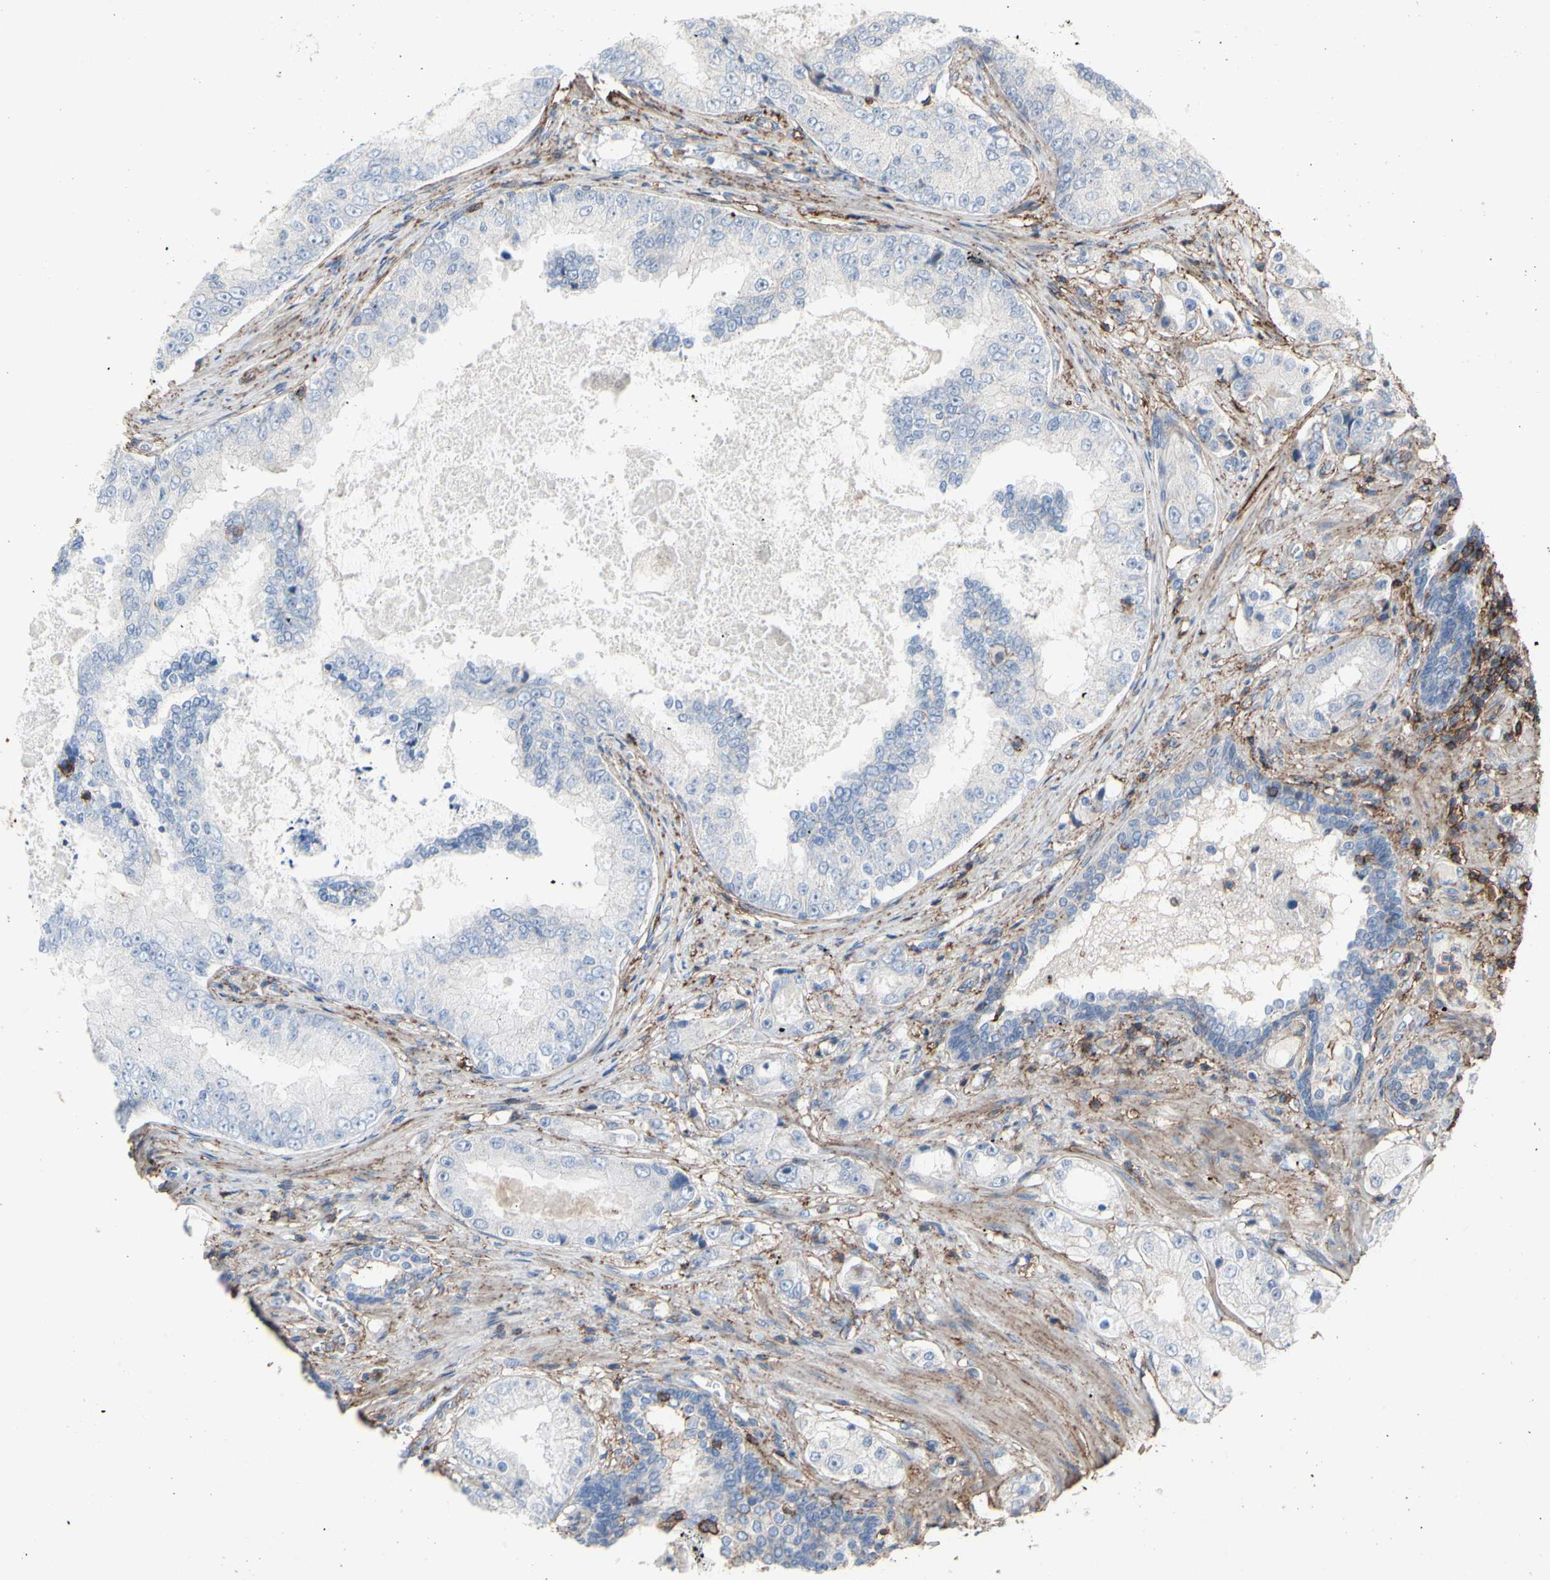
{"staining": {"intensity": "negative", "quantity": "none", "location": "none"}, "tissue": "prostate cancer", "cell_type": "Tumor cells", "image_type": "cancer", "snomed": [{"axis": "morphology", "description": "Adenocarcinoma, High grade"}, {"axis": "topography", "description": "Prostate"}], "caption": "Tumor cells show no significant protein expression in prostate adenocarcinoma (high-grade).", "gene": "ANXA6", "patient": {"sex": "male", "age": 73}}